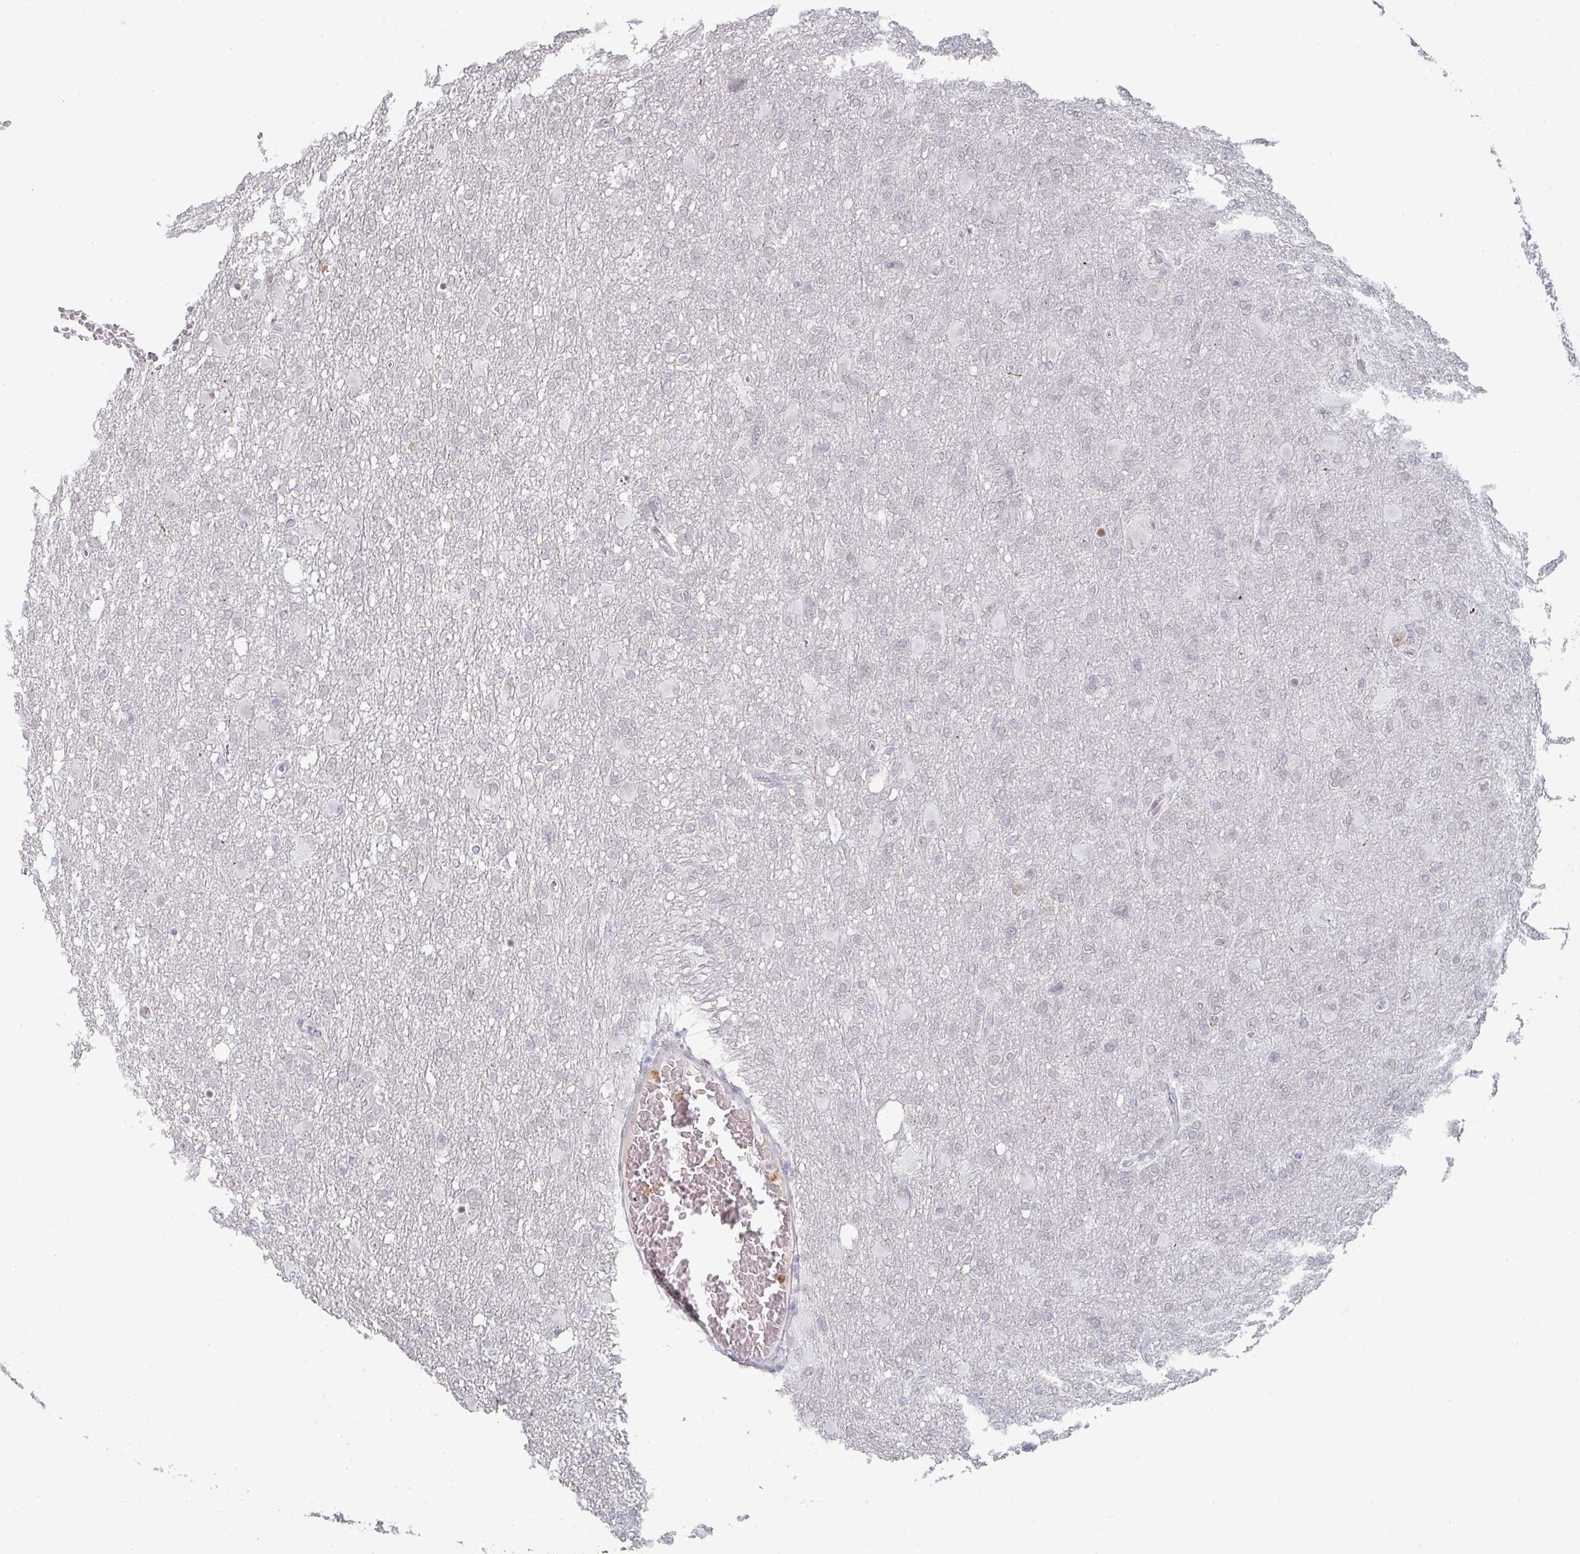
{"staining": {"intensity": "negative", "quantity": "none", "location": "none"}, "tissue": "glioma", "cell_type": "Tumor cells", "image_type": "cancer", "snomed": [{"axis": "morphology", "description": "Glioma, malignant, High grade"}, {"axis": "topography", "description": "Brain"}], "caption": "There is no significant staining in tumor cells of malignant glioma (high-grade).", "gene": "LIN54", "patient": {"sex": "male", "age": 61}}